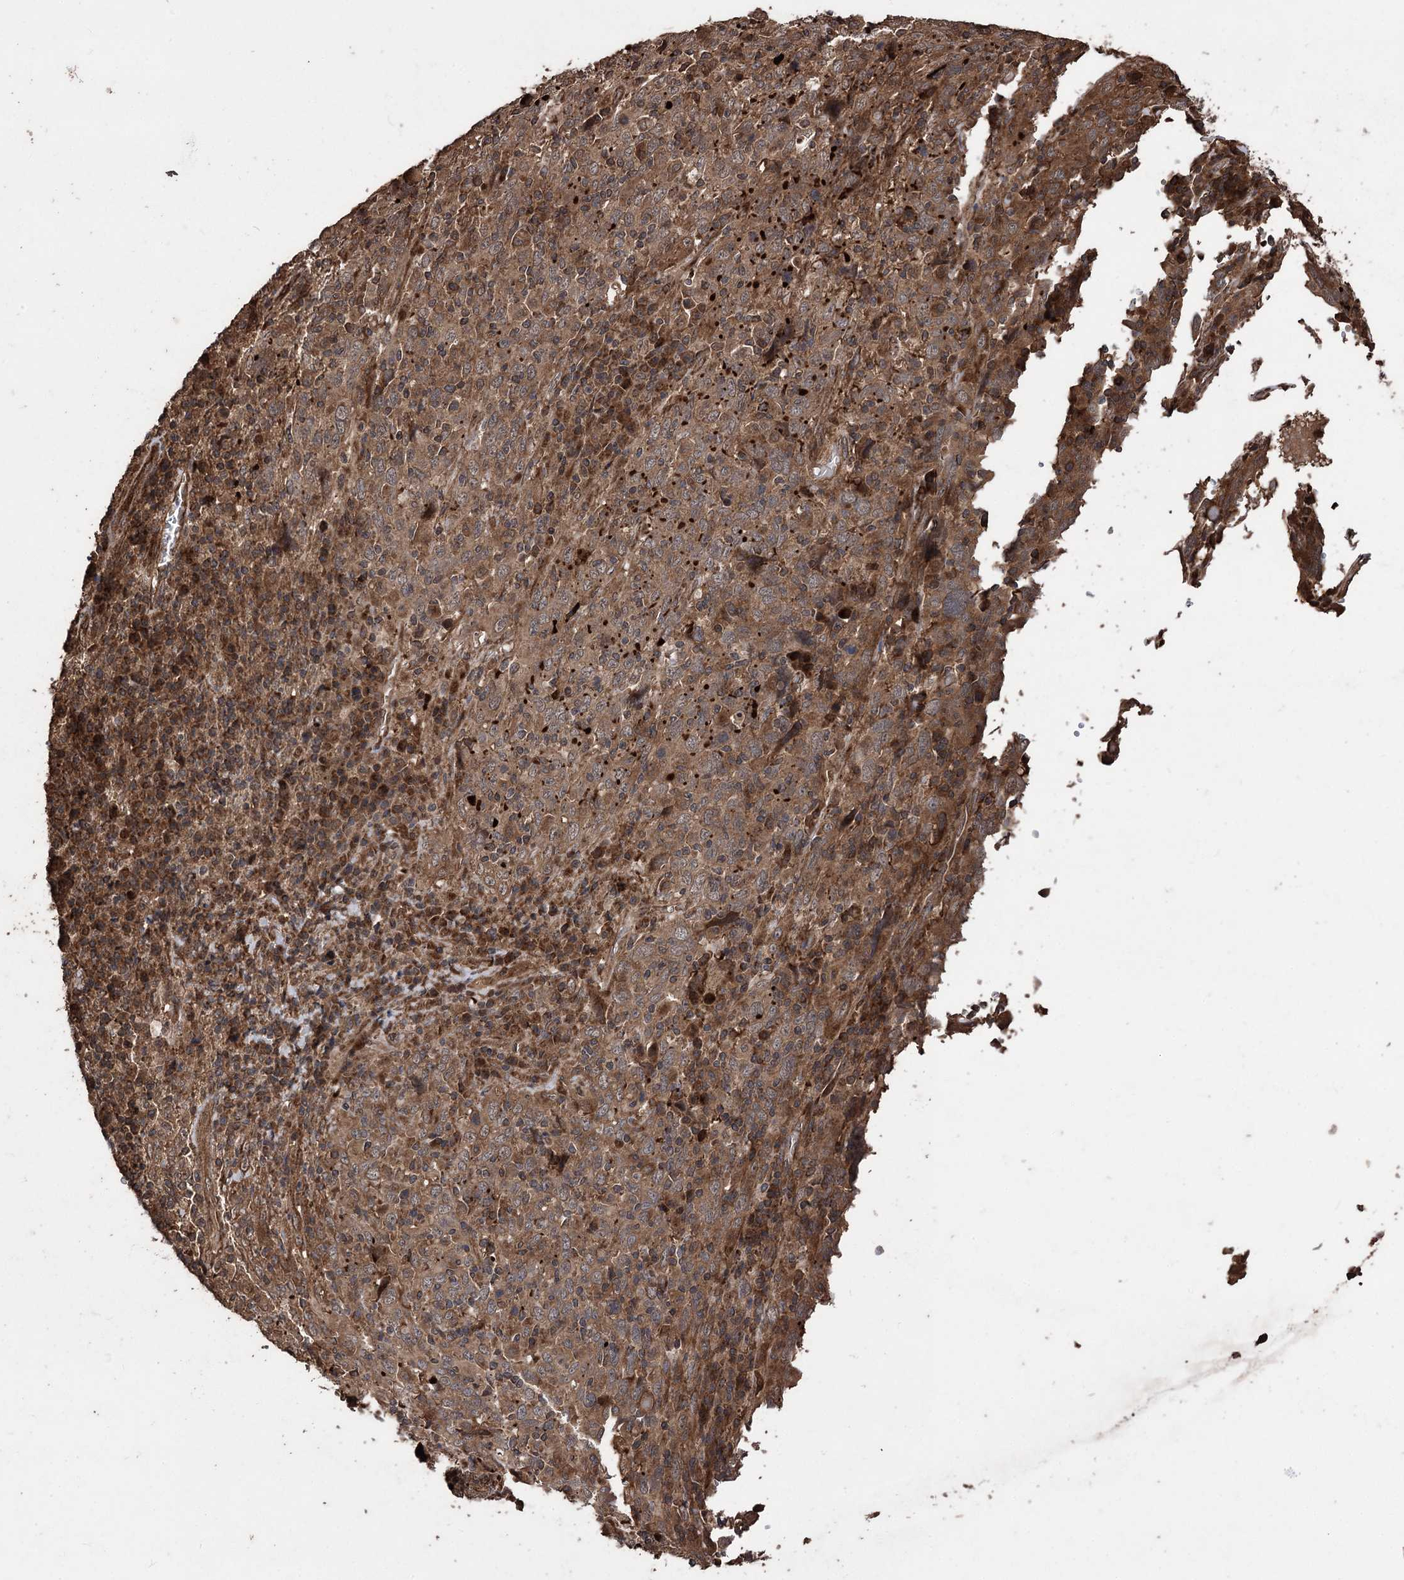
{"staining": {"intensity": "moderate", "quantity": ">75%", "location": "cytoplasmic/membranous"}, "tissue": "cervical cancer", "cell_type": "Tumor cells", "image_type": "cancer", "snomed": [{"axis": "morphology", "description": "Squamous cell carcinoma, NOS"}, {"axis": "topography", "description": "Cervix"}], "caption": "Cervical cancer stained with a protein marker displays moderate staining in tumor cells.", "gene": "RASSF3", "patient": {"sex": "female", "age": 46}}